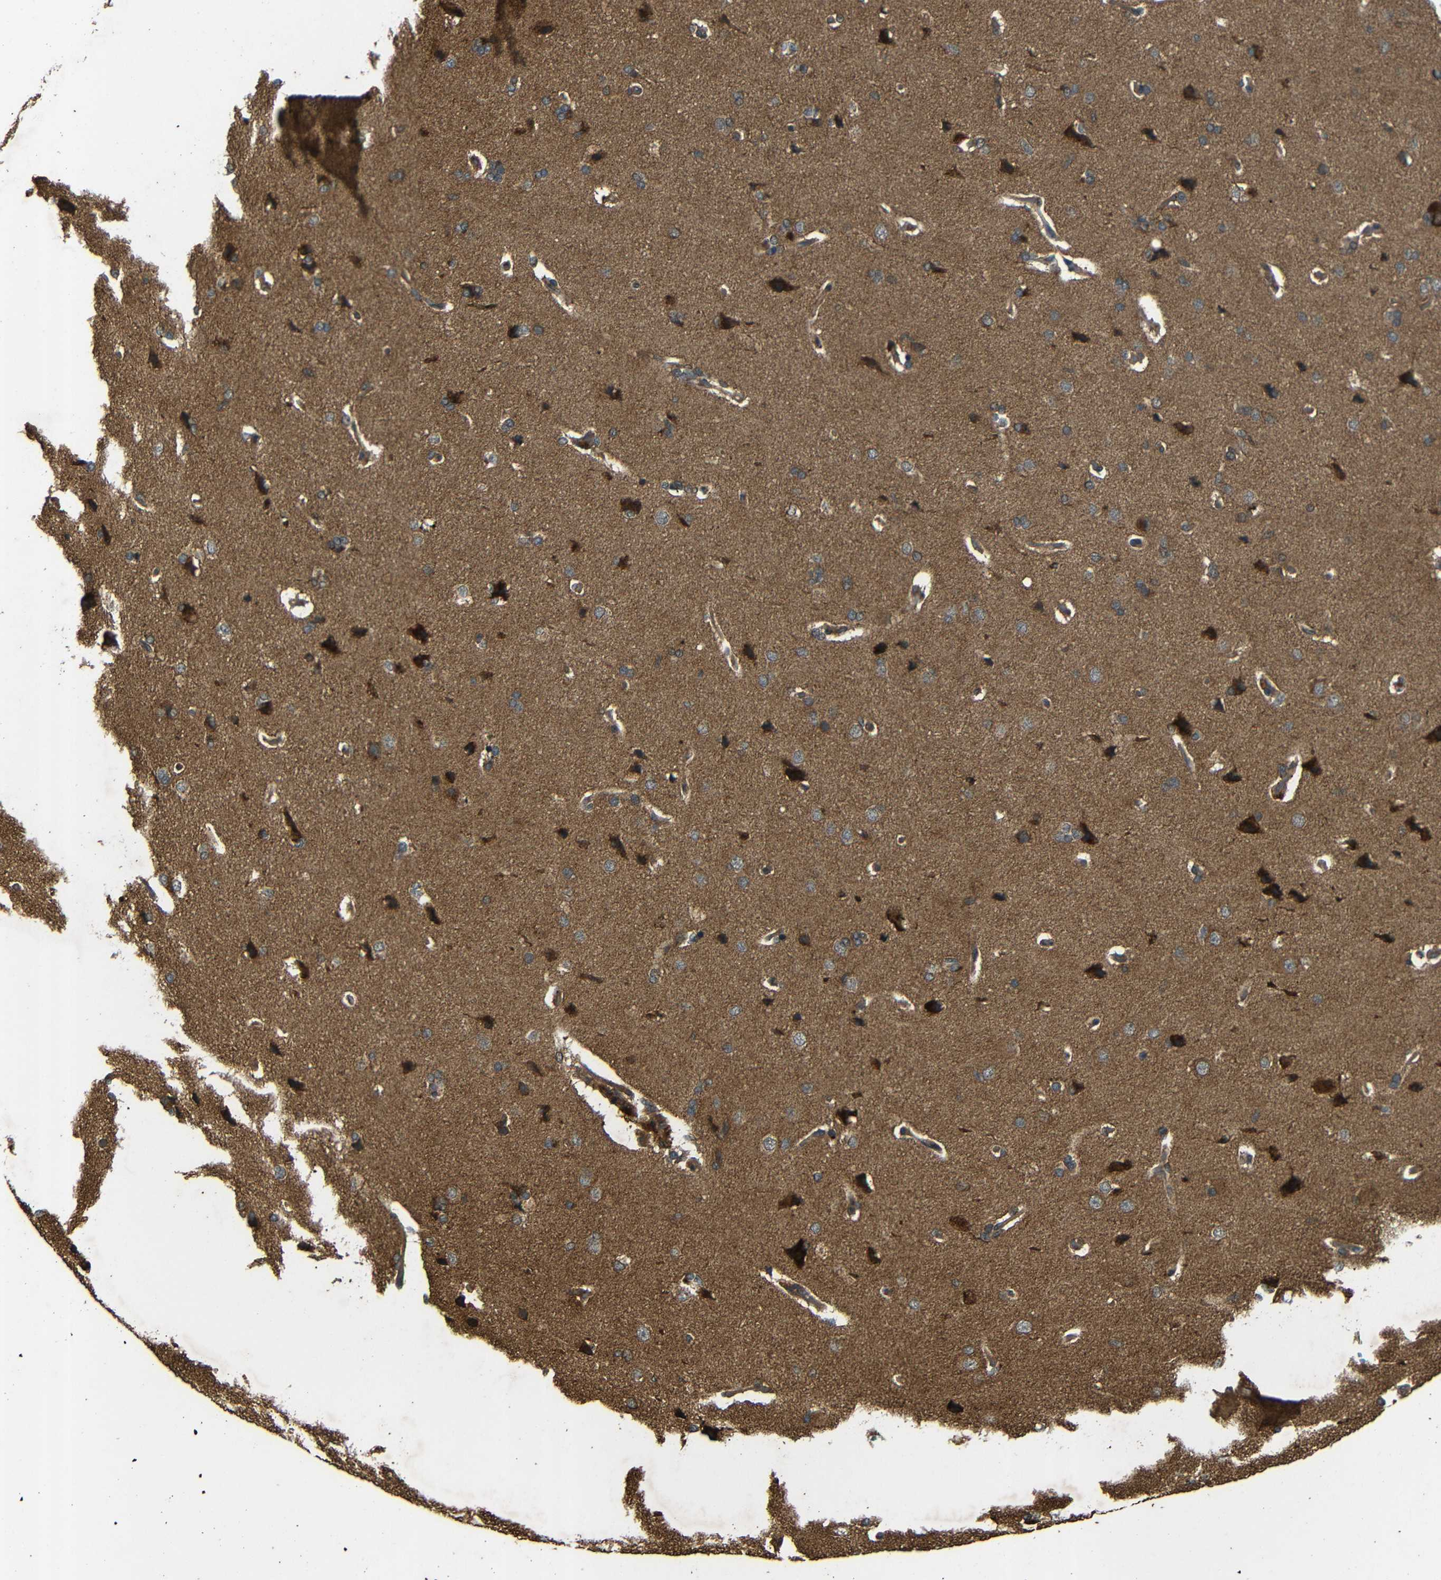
{"staining": {"intensity": "weak", "quantity": ">75%", "location": "cytoplasmic/membranous"}, "tissue": "cerebral cortex", "cell_type": "Endothelial cells", "image_type": "normal", "snomed": [{"axis": "morphology", "description": "Normal tissue, NOS"}, {"axis": "topography", "description": "Cerebral cortex"}], "caption": "Protein positivity by immunohistochemistry reveals weak cytoplasmic/membranous staining in about >75% of endothelial cells in benign cerebral cortex. The protein is stained brown, and the nuclei are stained in blue (DAB IHC with brightfield microscopy, high magnification).", "gene": "TRPC1", "patient": {"sex": "male", "age": 62}}